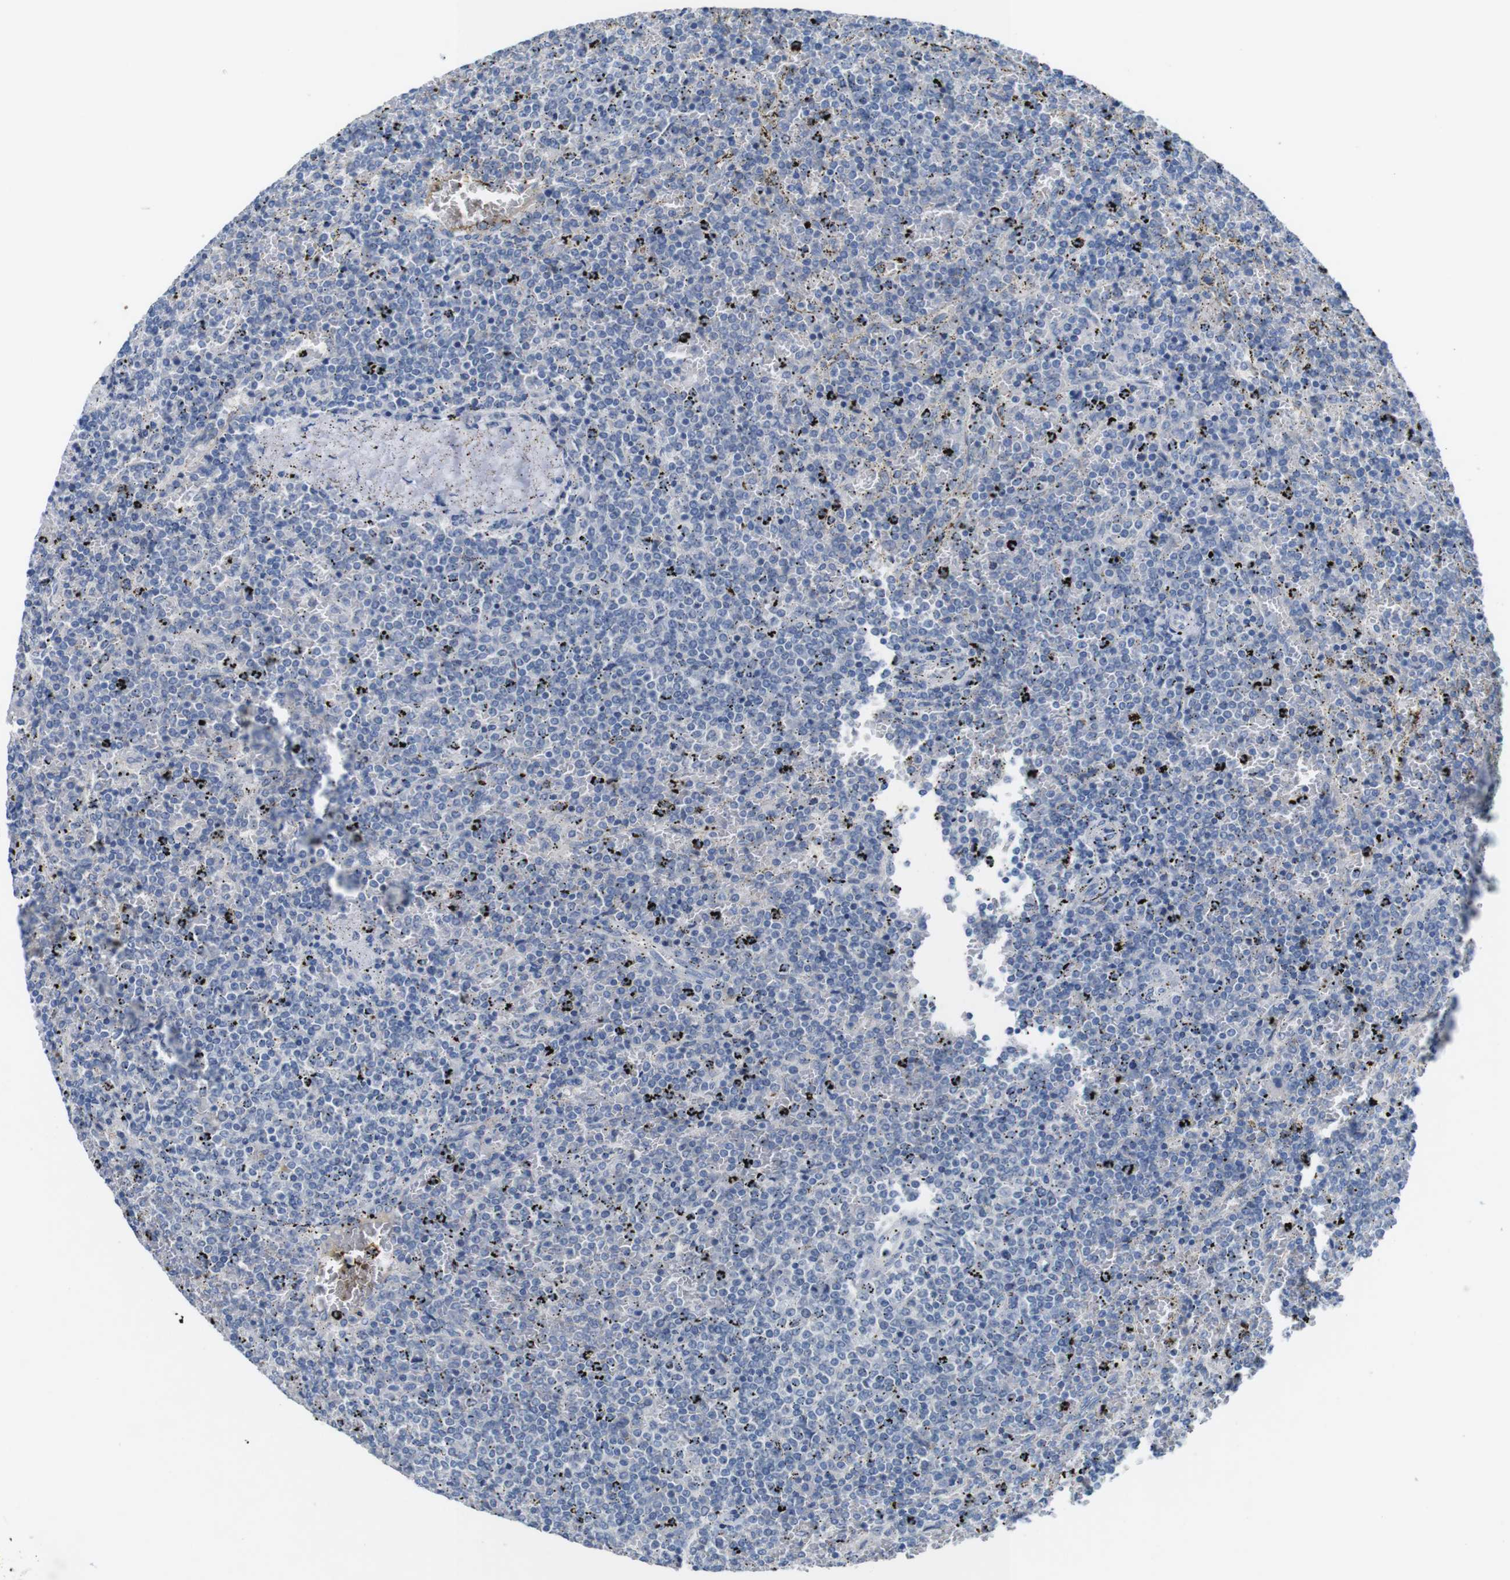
{"staining": {"intensity": "negative", "quantity": "none", "location": "none"}, "tissue": "lymphoma", "cell_type": "Tumor cells", "image_type": "cancer", "snomed": [{"axis": "morphology", "description": "Malignant lymphoma, non-Hodgkin's type, Low grade"}, {"axis": "topography", "description": "Spleen"}], "caption": "This is an immunohistochemistry (IHC) histopathology image of low-grade malignant lymphoma, non-Hodgkin's type. There is no staining in tumor cells.", "gene": "SLC2A8", "patient": {"sex": "female", "age": 77}}